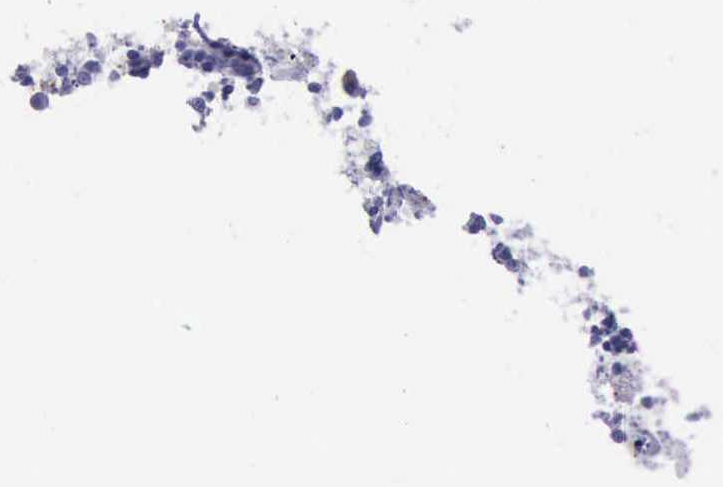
{"staining": {"intensity": "negative", "quantity": "none", "location": "none"}, "tissue": "tonsil", "cell_type": "Germinal center cells", "image_type": "normal", "snomed": [{"axis": "morphology", "description": "Normal tissue, NOS"}, {"axis": "topography", "description": "Tonsil"}], "caption": "Immunohistochemistry histopathology image of unremarkable tonsil stained for a protein (brown), which displays no expression in germinal center cells.", "gene": "GLA", "patient": {"sex": "male", "age": 31}}